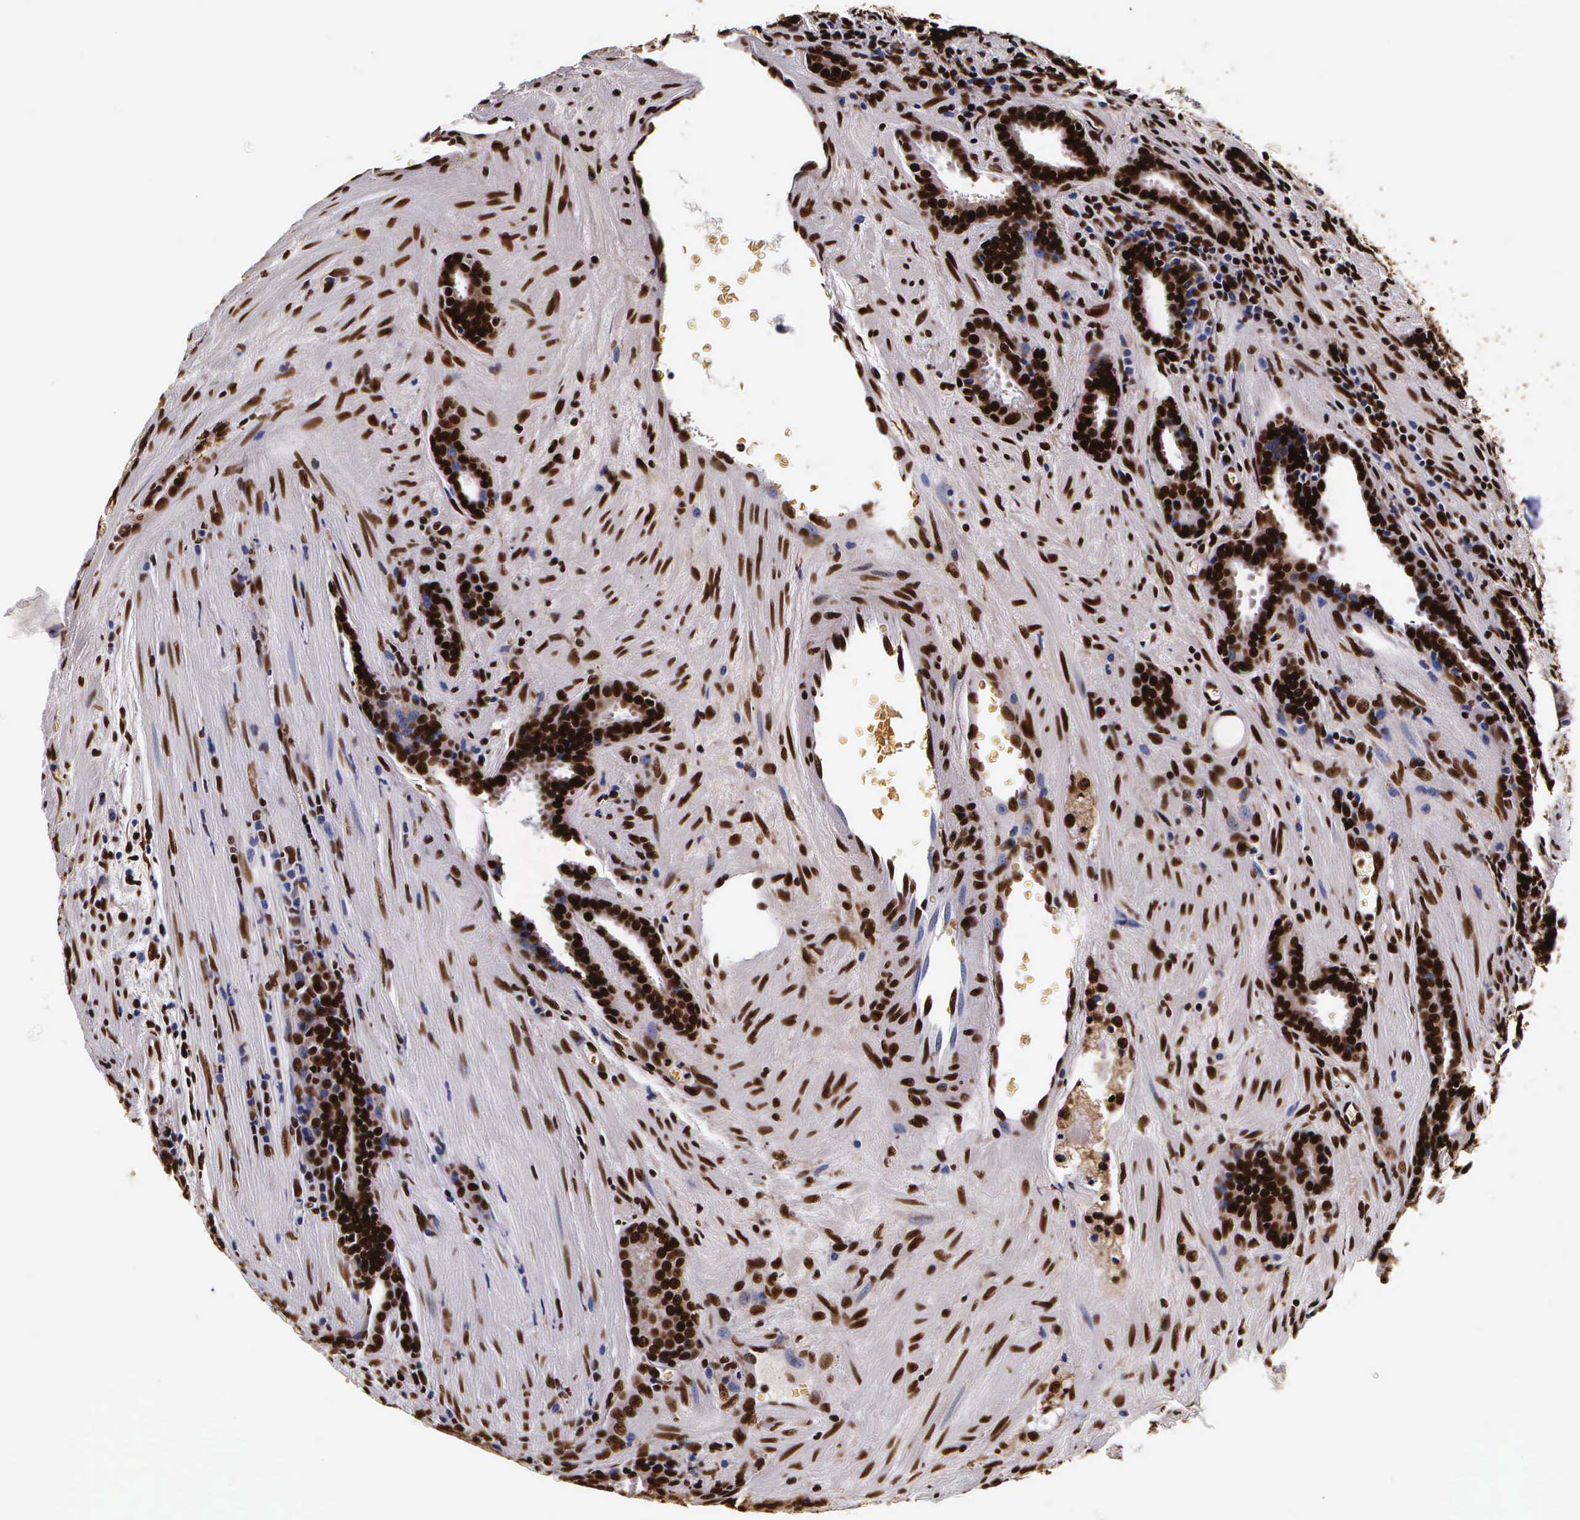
{"staining": {"intensity": "strong", "quantity": "25%-75%", "location": "nuclear"}, "tissue": "prostate cancer", "cell_type": "Tumor cells", "image_type": "cancer", "snomed": [{"axis": "morphology", "description": "Adenocarcinoma, Medium grade"}, {"axis": "topography", "description": "Prostate"}], "caption": "Prostate cancer stained with immunohistochemistry (IHC) reveals strong nuclear positivity in about 25%-75% of tumor cells.", "gene": "PABPN1", "patient": {"sex": "male", "age": 68}}